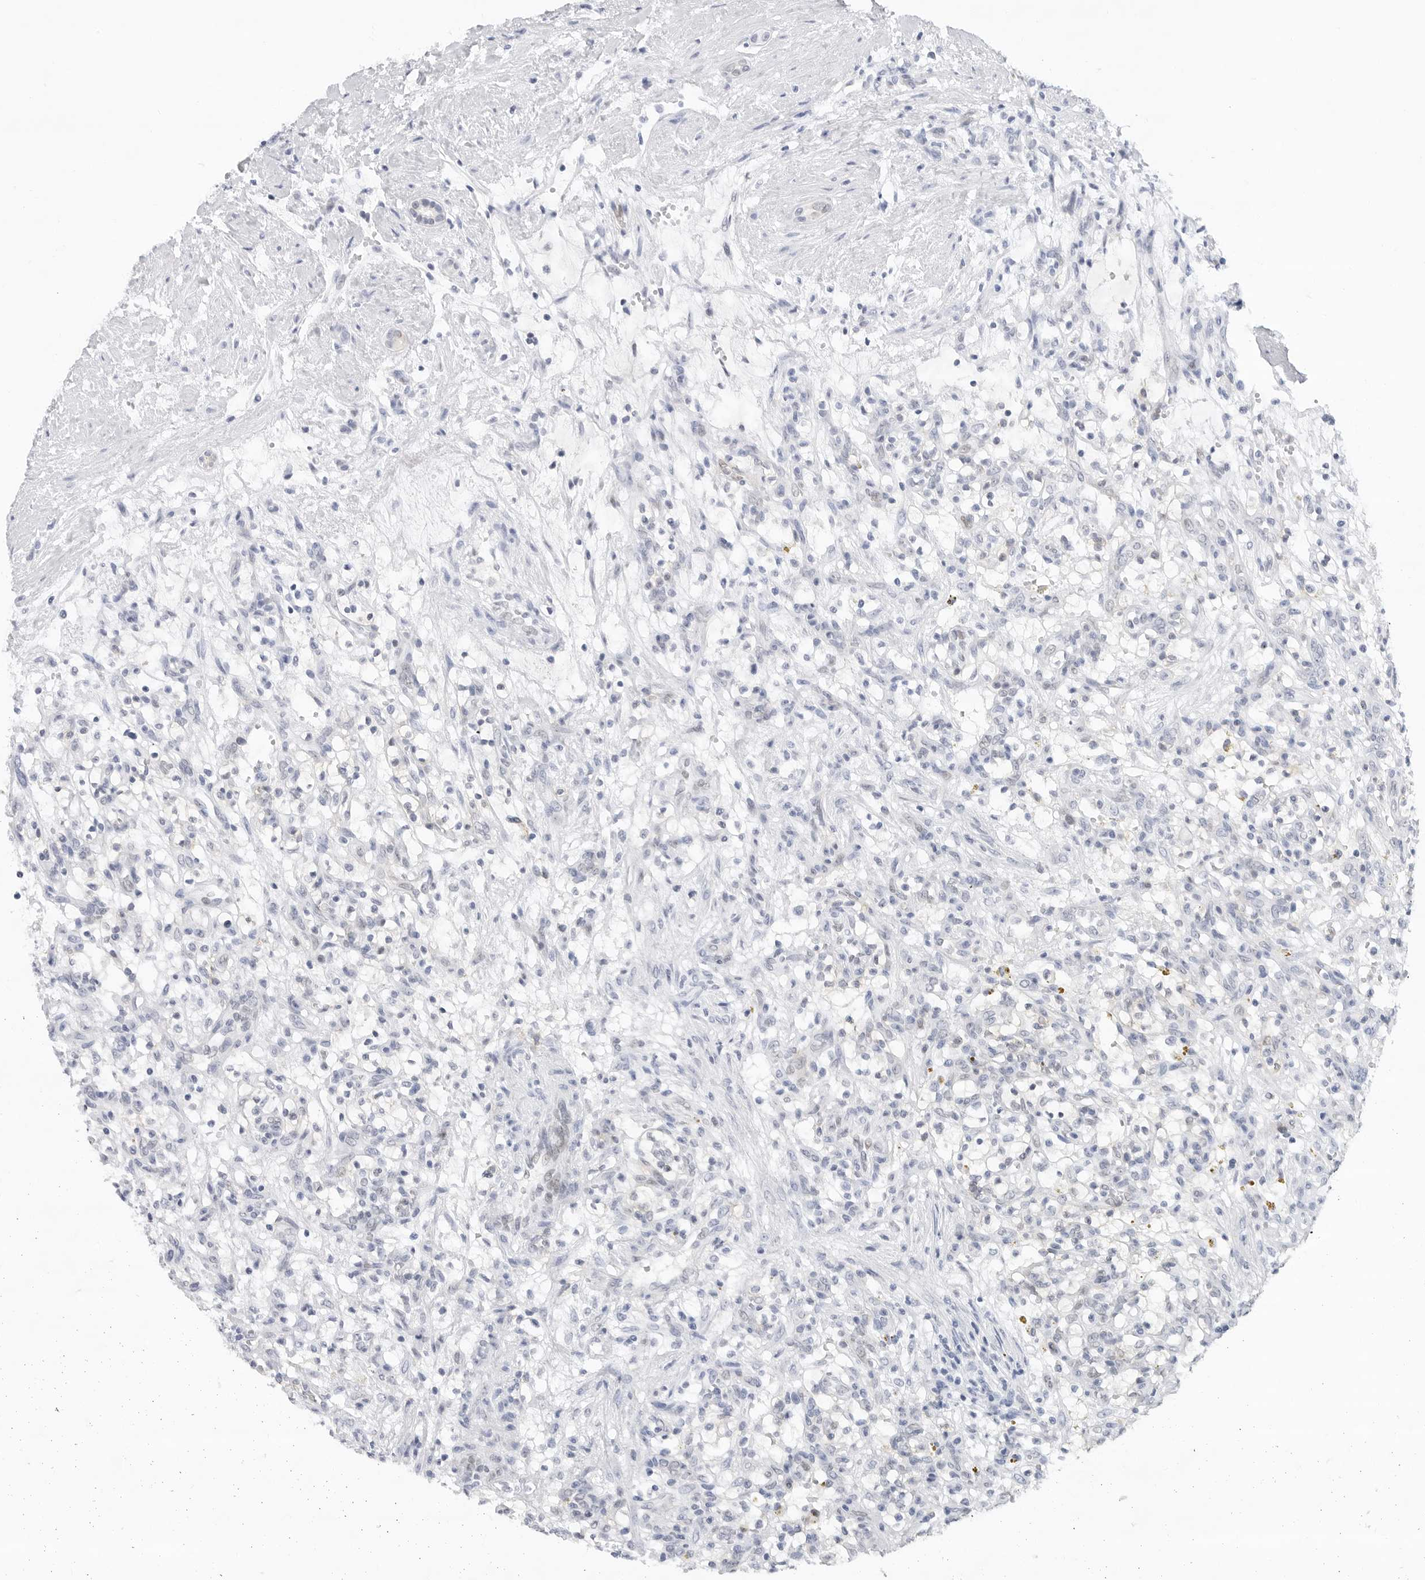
{"staining": {"intensity": "negative", "quantity": "none", "location": "none"}, "tissue": "renal cancer", "cell_type": "Tumor cells", "image_type": "cancer", "snomed": [{"axis": "morphology", "description": "Adenocarcinoma, NOS"}, {"axis": "topography", "description": "Kidney"}], "caption": "Immunohistochemistry (IHC) histopathology image of neoplastic tissue: adenocarcinoma (renal) stained with DAB demonstrates no significant protein staining in tumor cells. (Brightfield microscopy of DAB (3,3'-diaminobenzidine) immunohistochemistry at high magnification).", "gene": "SLC19A1", "patient": {"sex": "female", "age": 57}}